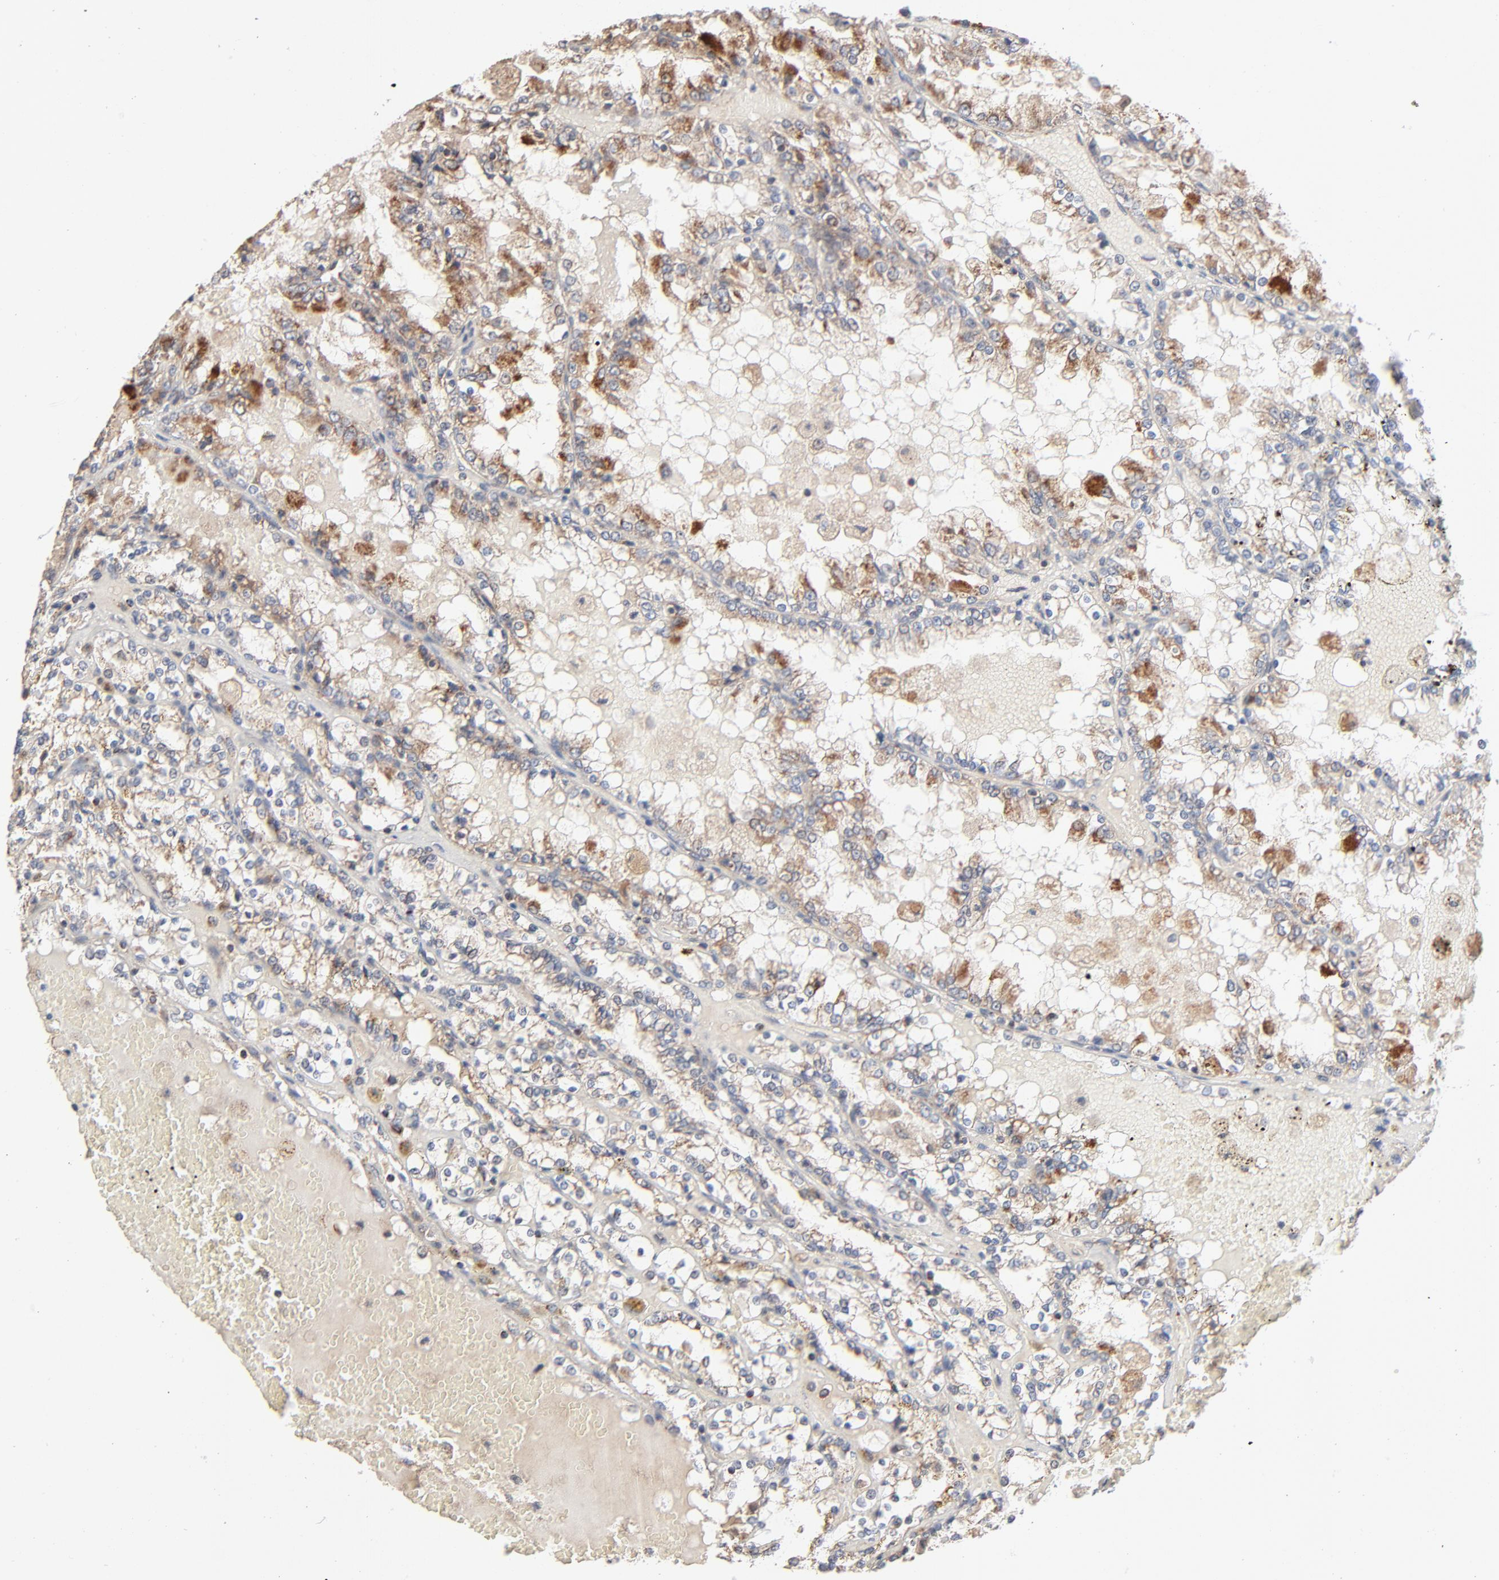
{"staining": {"intensity": "moderate", "quantity": "25%-75%", "location": "cytoplasmic/membranous"}, "tissue": "renal cancer", "cell_type": "Tumor cells", "image_type": "cancer", "snomed": [{"axis": "morphology", "description": "Adenocarcinoma, NOS"}, {"axis": "topography", "description": "Kidney"}], "caption": "Immunohistochemical staining of adenocarcinoma (renal) demonstrates medium levels of moderate cytoplasmic/membranous staining in about 25%-75% of tumor cells.", "gene": "ABLIM3", "patient": {"sex": "female", "age": 56}}